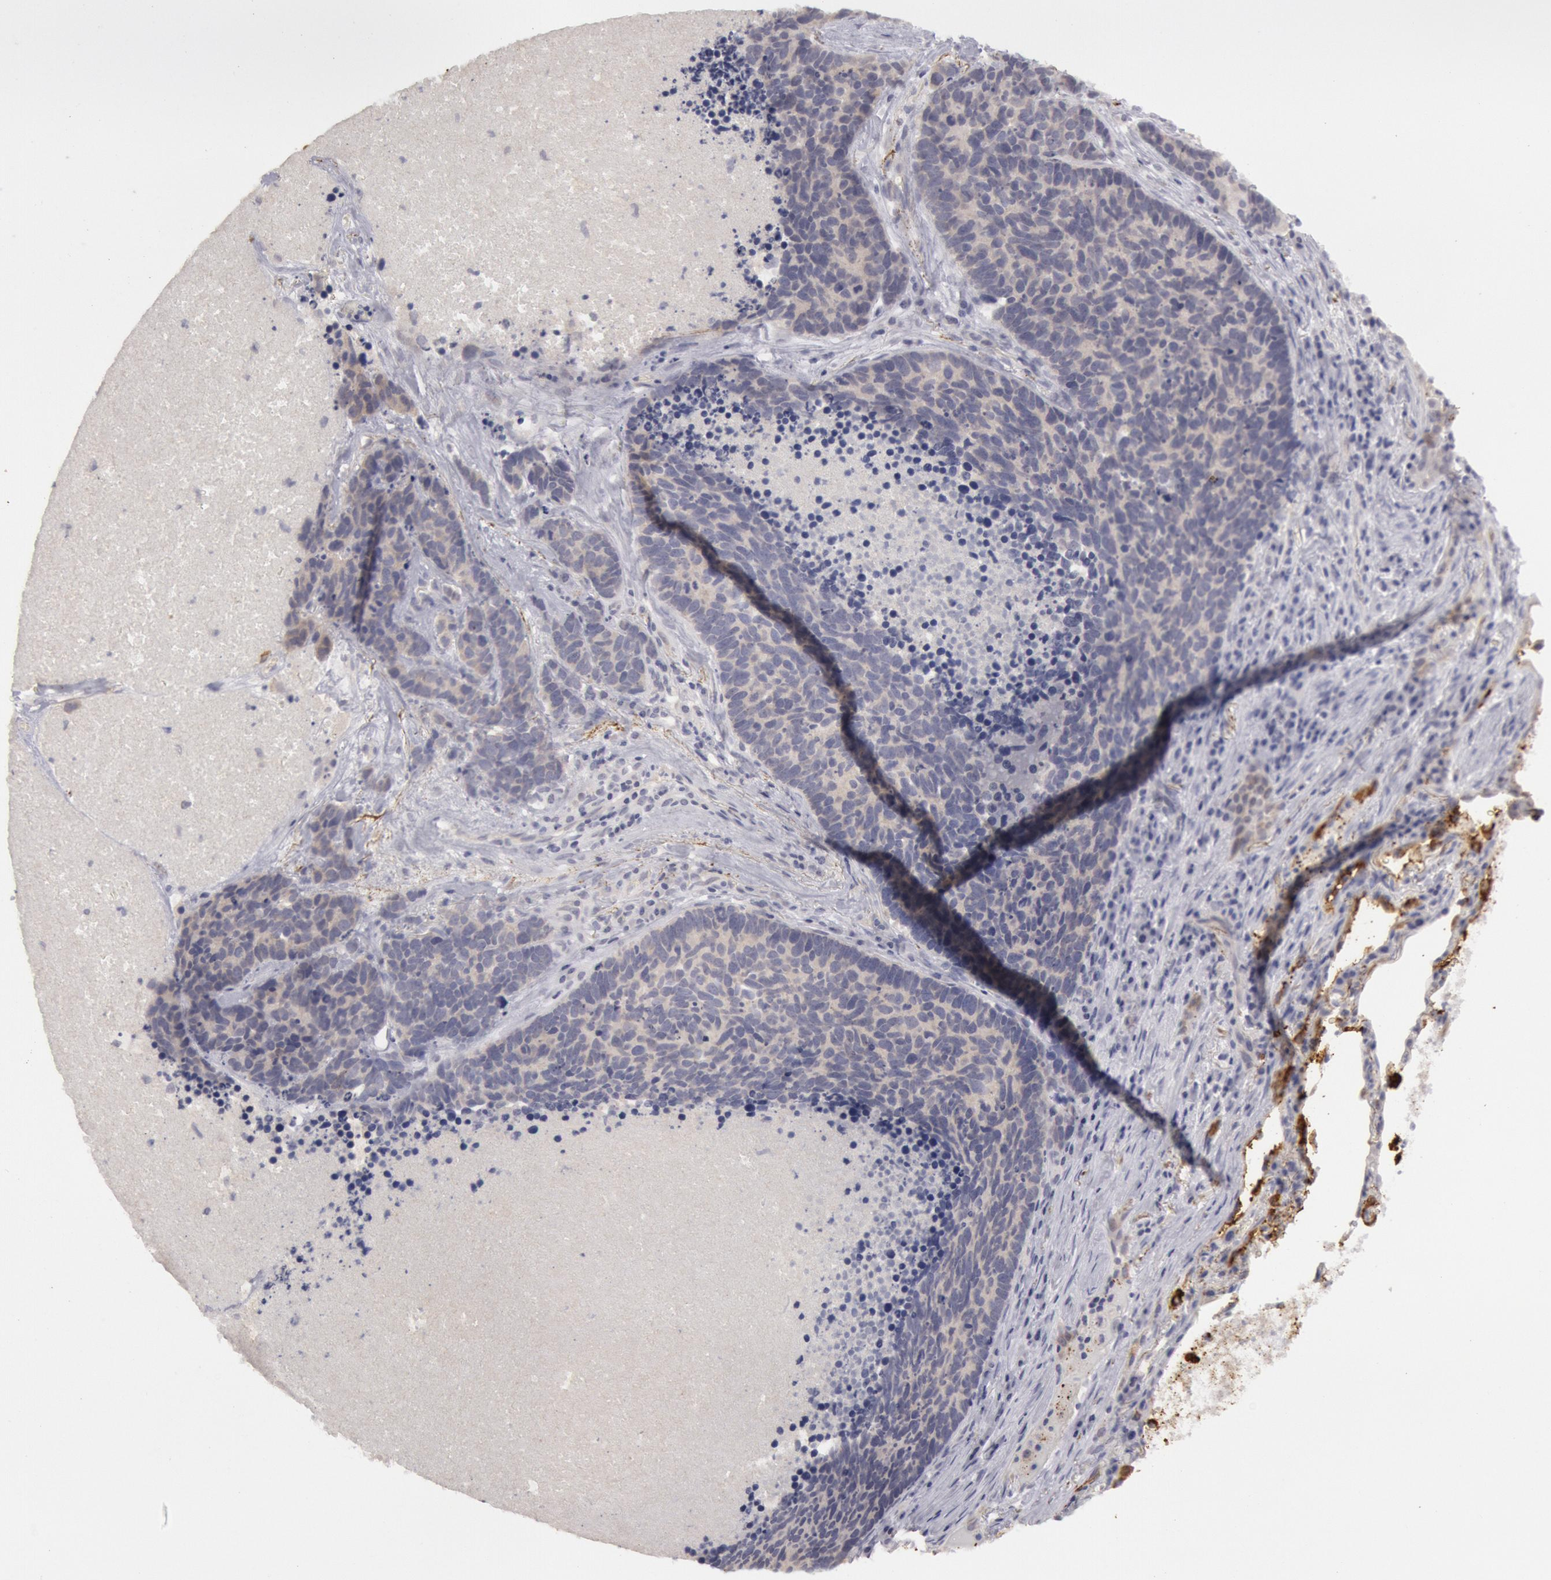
{"staining": {"intensity": "negative", "quantity": "none", "location": "none"}, "tissue": "lung cancer", "cell_type": "Tumor cells", "image_type": "cancer", "snomed": [{"axis": "morphology", "description": "Neoplasm, malignant, NOS"}, {"axis": "topography", "description": "Lung"}], "caption": "Immunohistochemistry (IHC) histopathology image of neoplastic tissue: human lung neoplasm (malignant) stained with DAB (3,3'-diaminobenzidine) displays no significant protein positivity in tumor cells.", "gene": "JOSD1", "patient": {"sex": "female", "age": 75}}